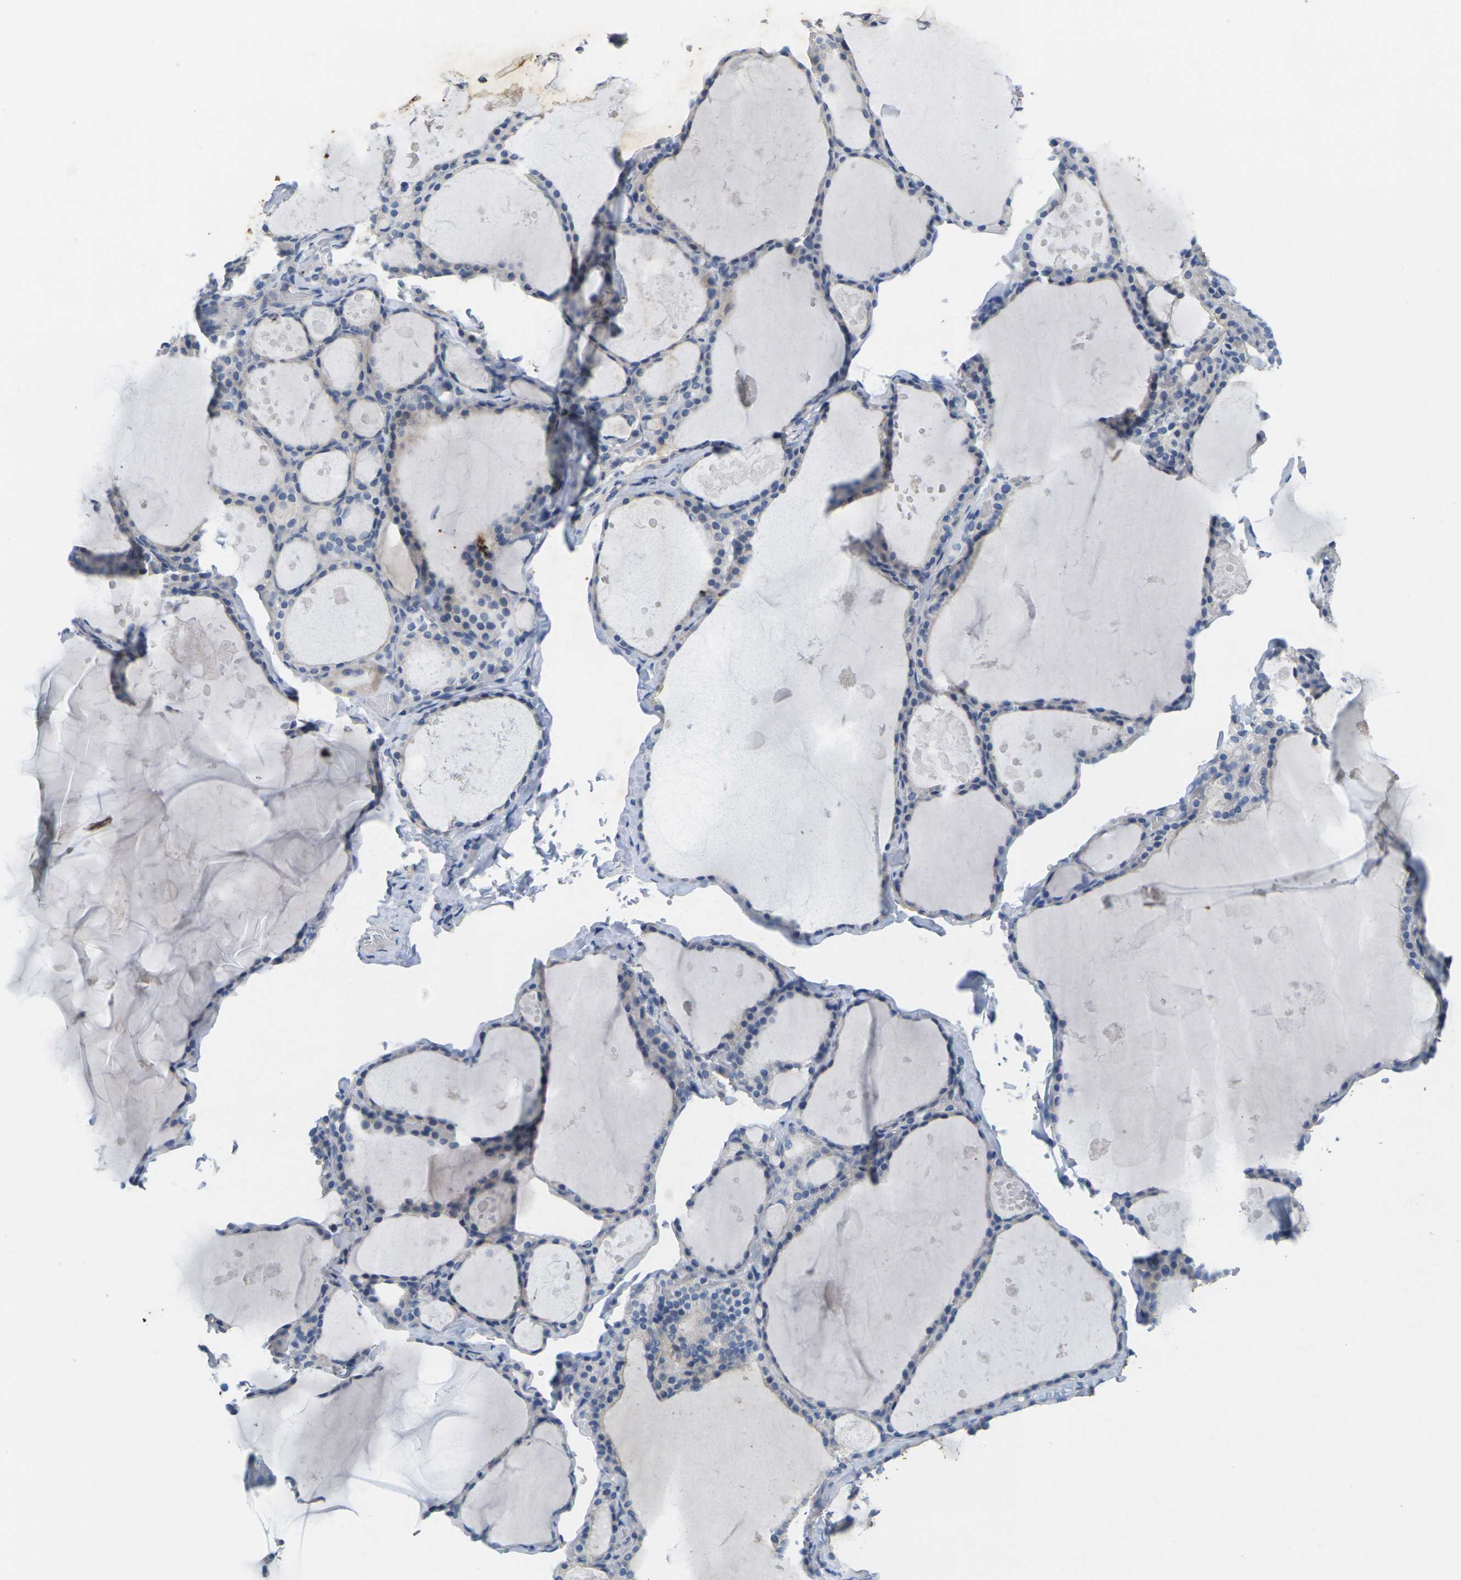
{"staining": {"intensity": "weak", "quantity": "<25%", "location": "cytoplasmic/membranous"}, "tissue": "thyroid gland", "cell_type": "Glandular cells", "image_type": "normal", "snomed": [{"axis": "morphology", "description": "Normal tissue, NOS"}, {"axis": "topography", "description": "Thyroid gland"}], "caption": "Micrograph shows no significant protein expression in glandular cells of benign thyroid gland. Nuclei are stained in blue.", "gene": "TNNI3", "patient": {"sex": "male", "age": 56}}